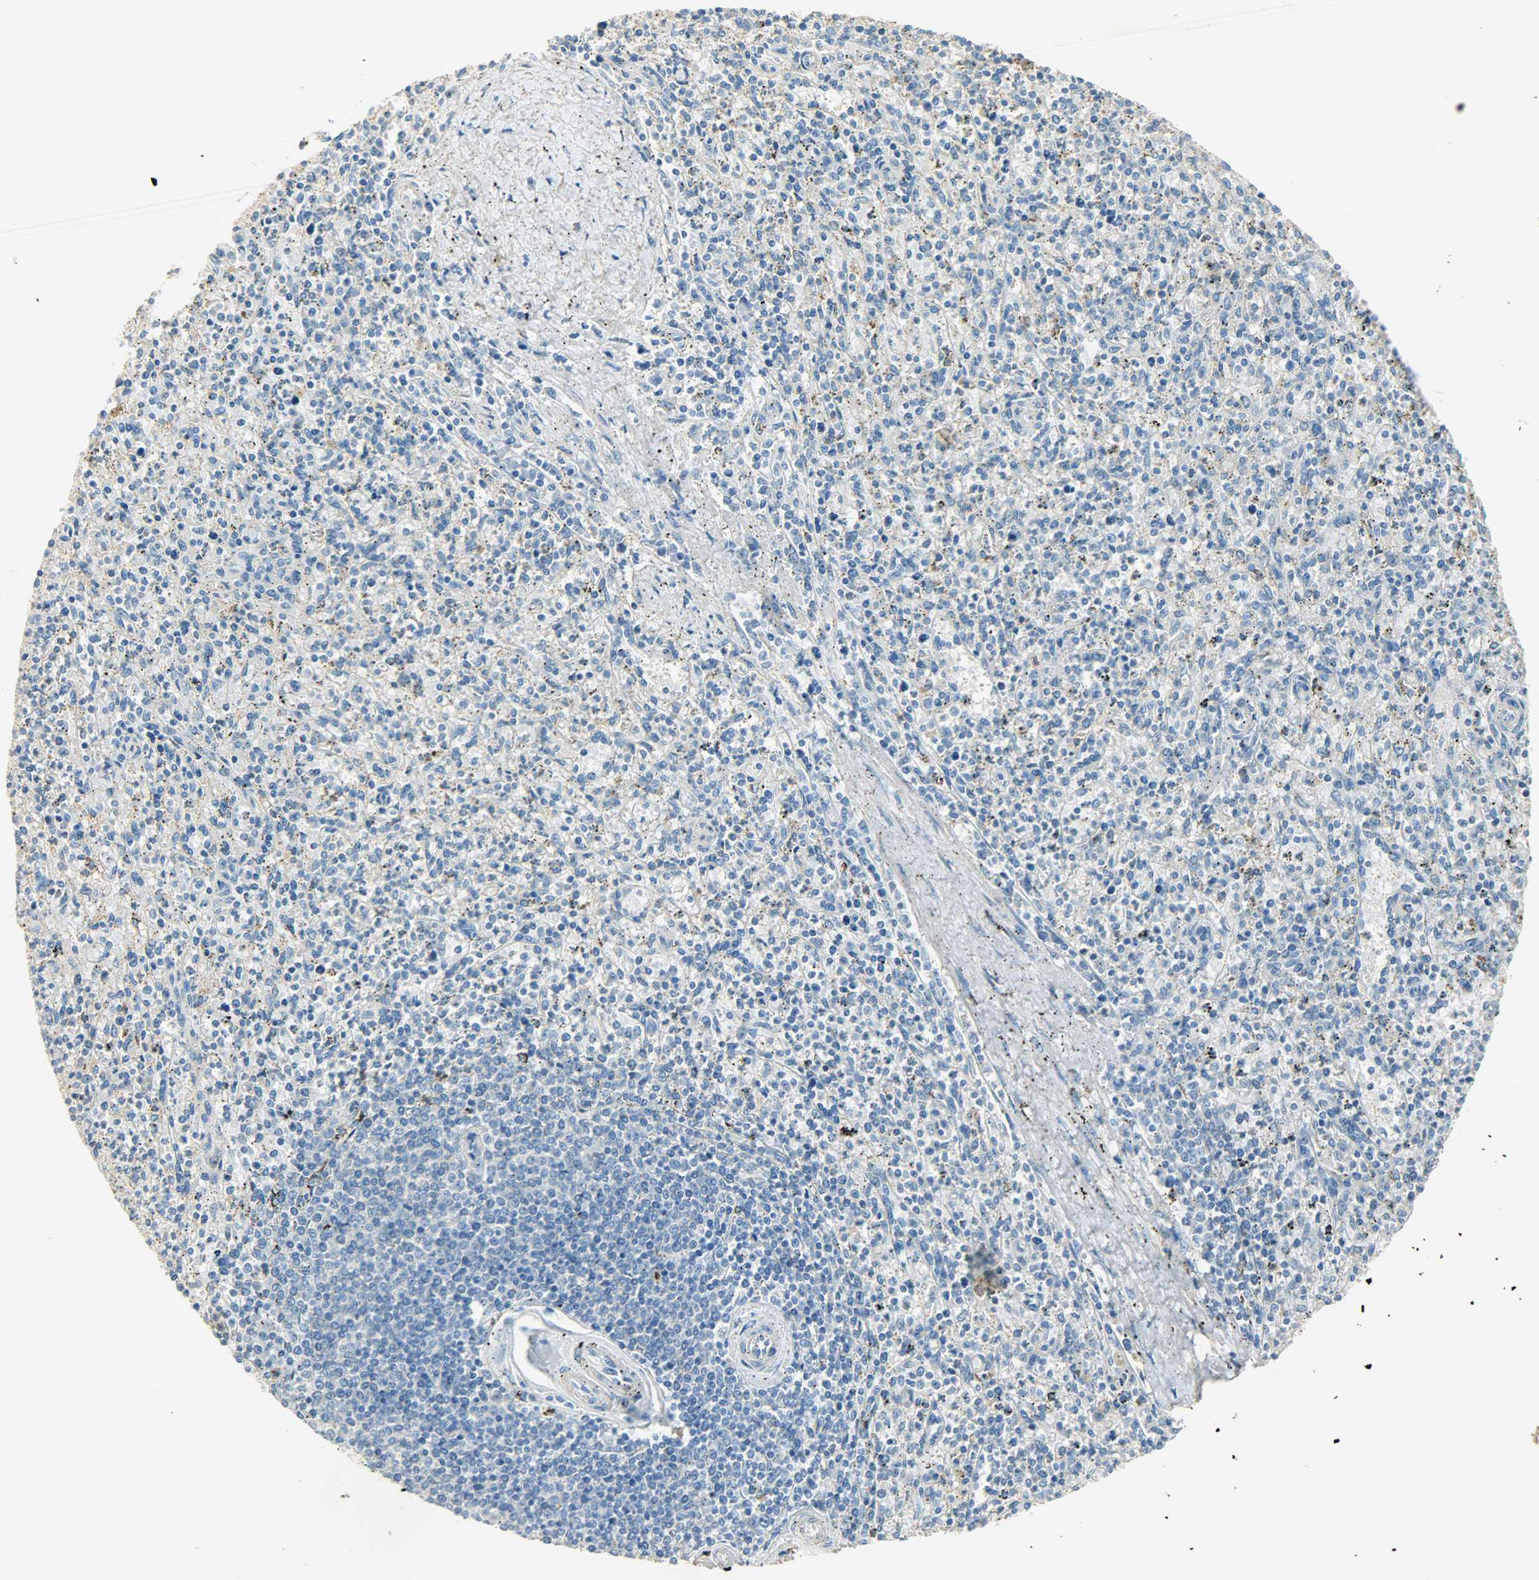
{"staining": {"intensity": "negative", "quantity": "none", "location": "none"}, "tissue": "spleen", "cell_type": "Cells in red pulp", "image_type": "normal", "snomed": [{"axis": "morphology", "description": "Normal tissue, NOS"}, {"axis": "topography", "description": "Spleen"}], "caption": "This image is of normal spleen stained with IHC to label a protein in brown with the nuclei are counter-stained blue. There is no positivity in cells in red pulp. (Stains: DAB IHC with hematoxylin counter stain, Microscopy: brightfield microscopy at high magnification).", "gene": "USP13", "patient": {"sex": "male", "age": 72}}